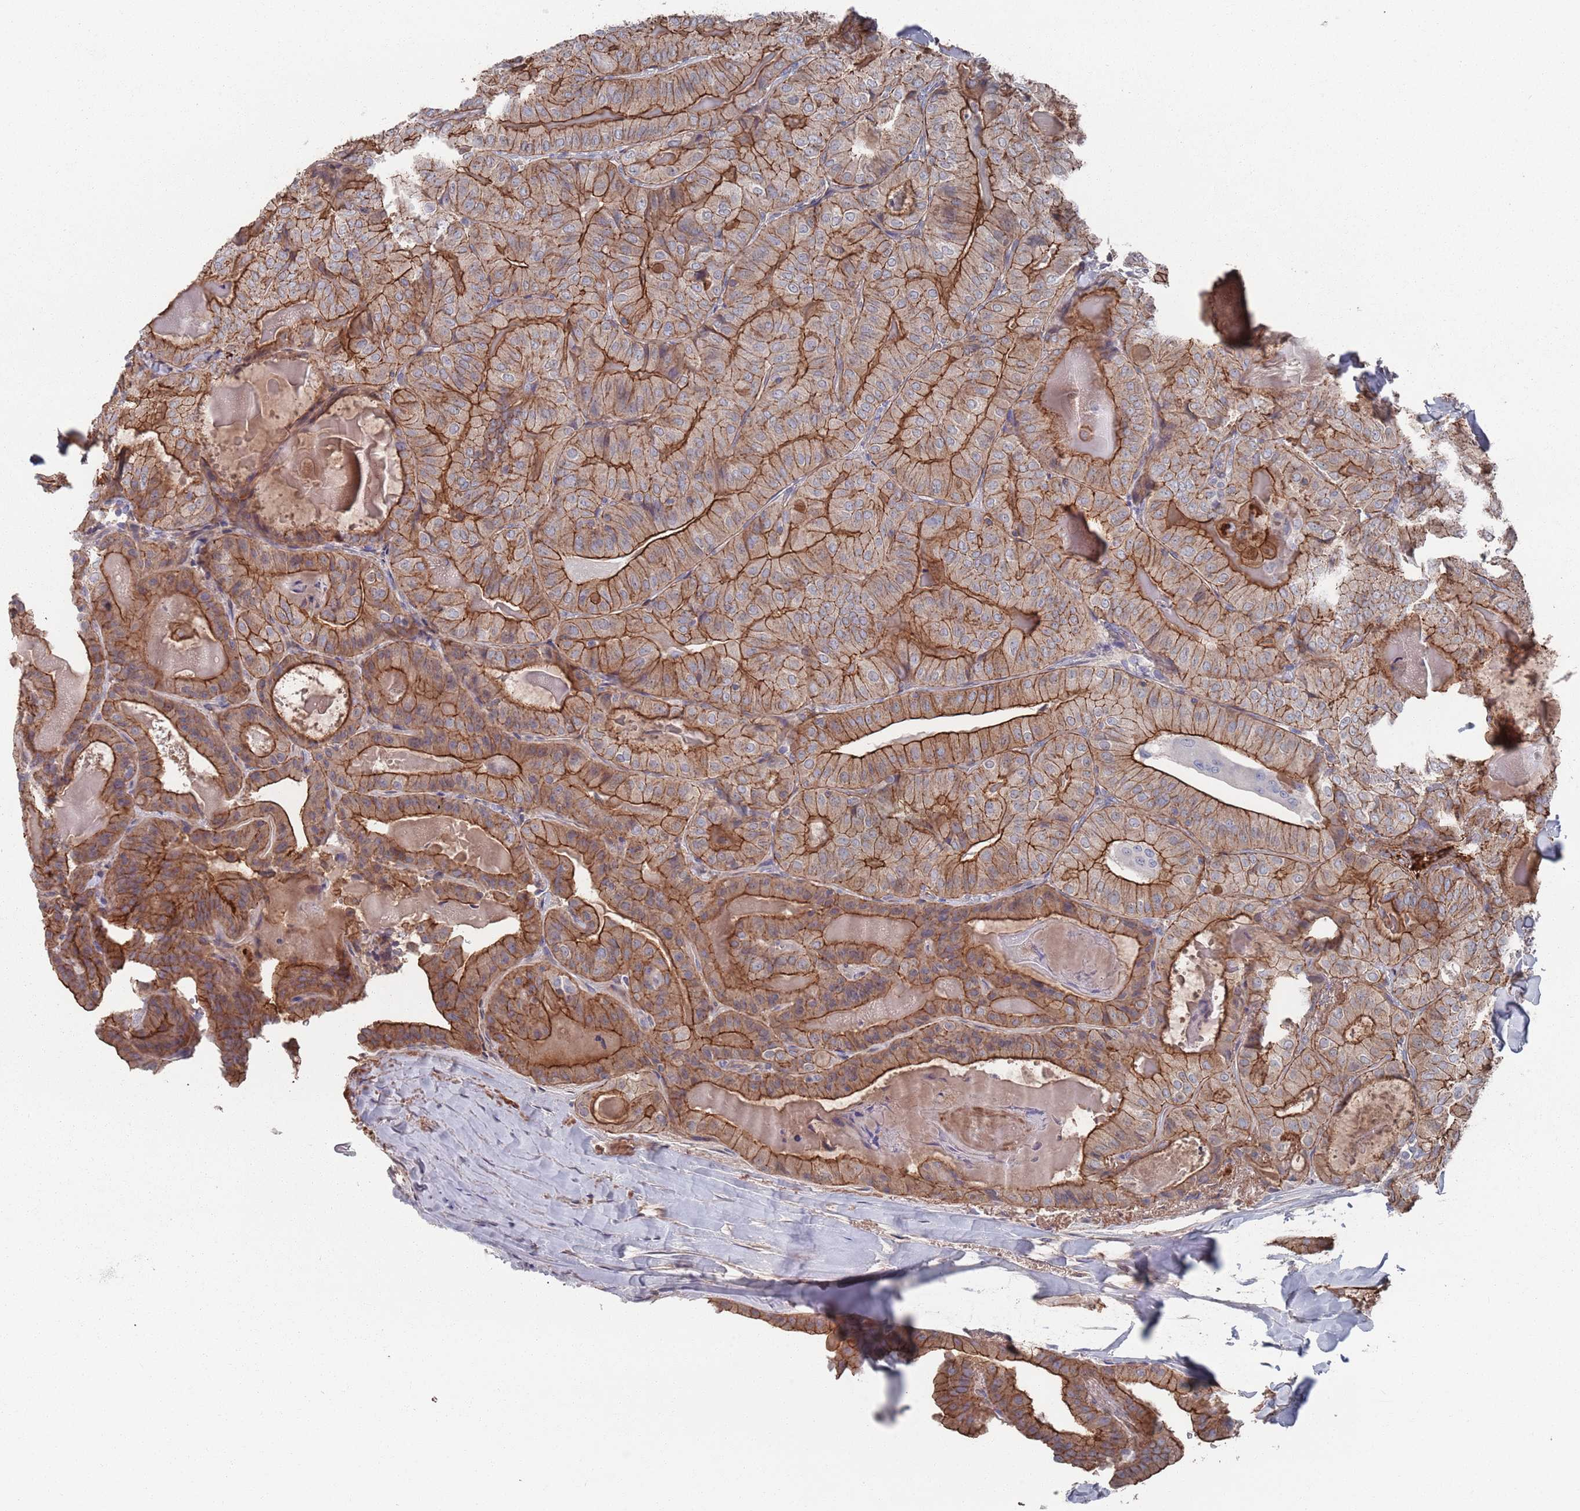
{"staining": {"intensity": "strong", "quantity": ">75%", "location": "cytoplasmic/membranous"}, "tissue": "thyroid cancer", "cell_type": "Tumor cells", "image_type": "cancer", "snomed": [{"axis": "morphology", "description": "Papillary adenocarcinoma, NOS"}, {"axis": "topography", "description": "Thyroid gland"}], "caption": "Protein expression analysis of papillary adenocarcinoma (thyroid) shows strong cytoplasmic/membranous staining in approximately >75% of tumor cells.", "gene": "PLEKHA4", "patient": {"sex": "female", "age": 68}}